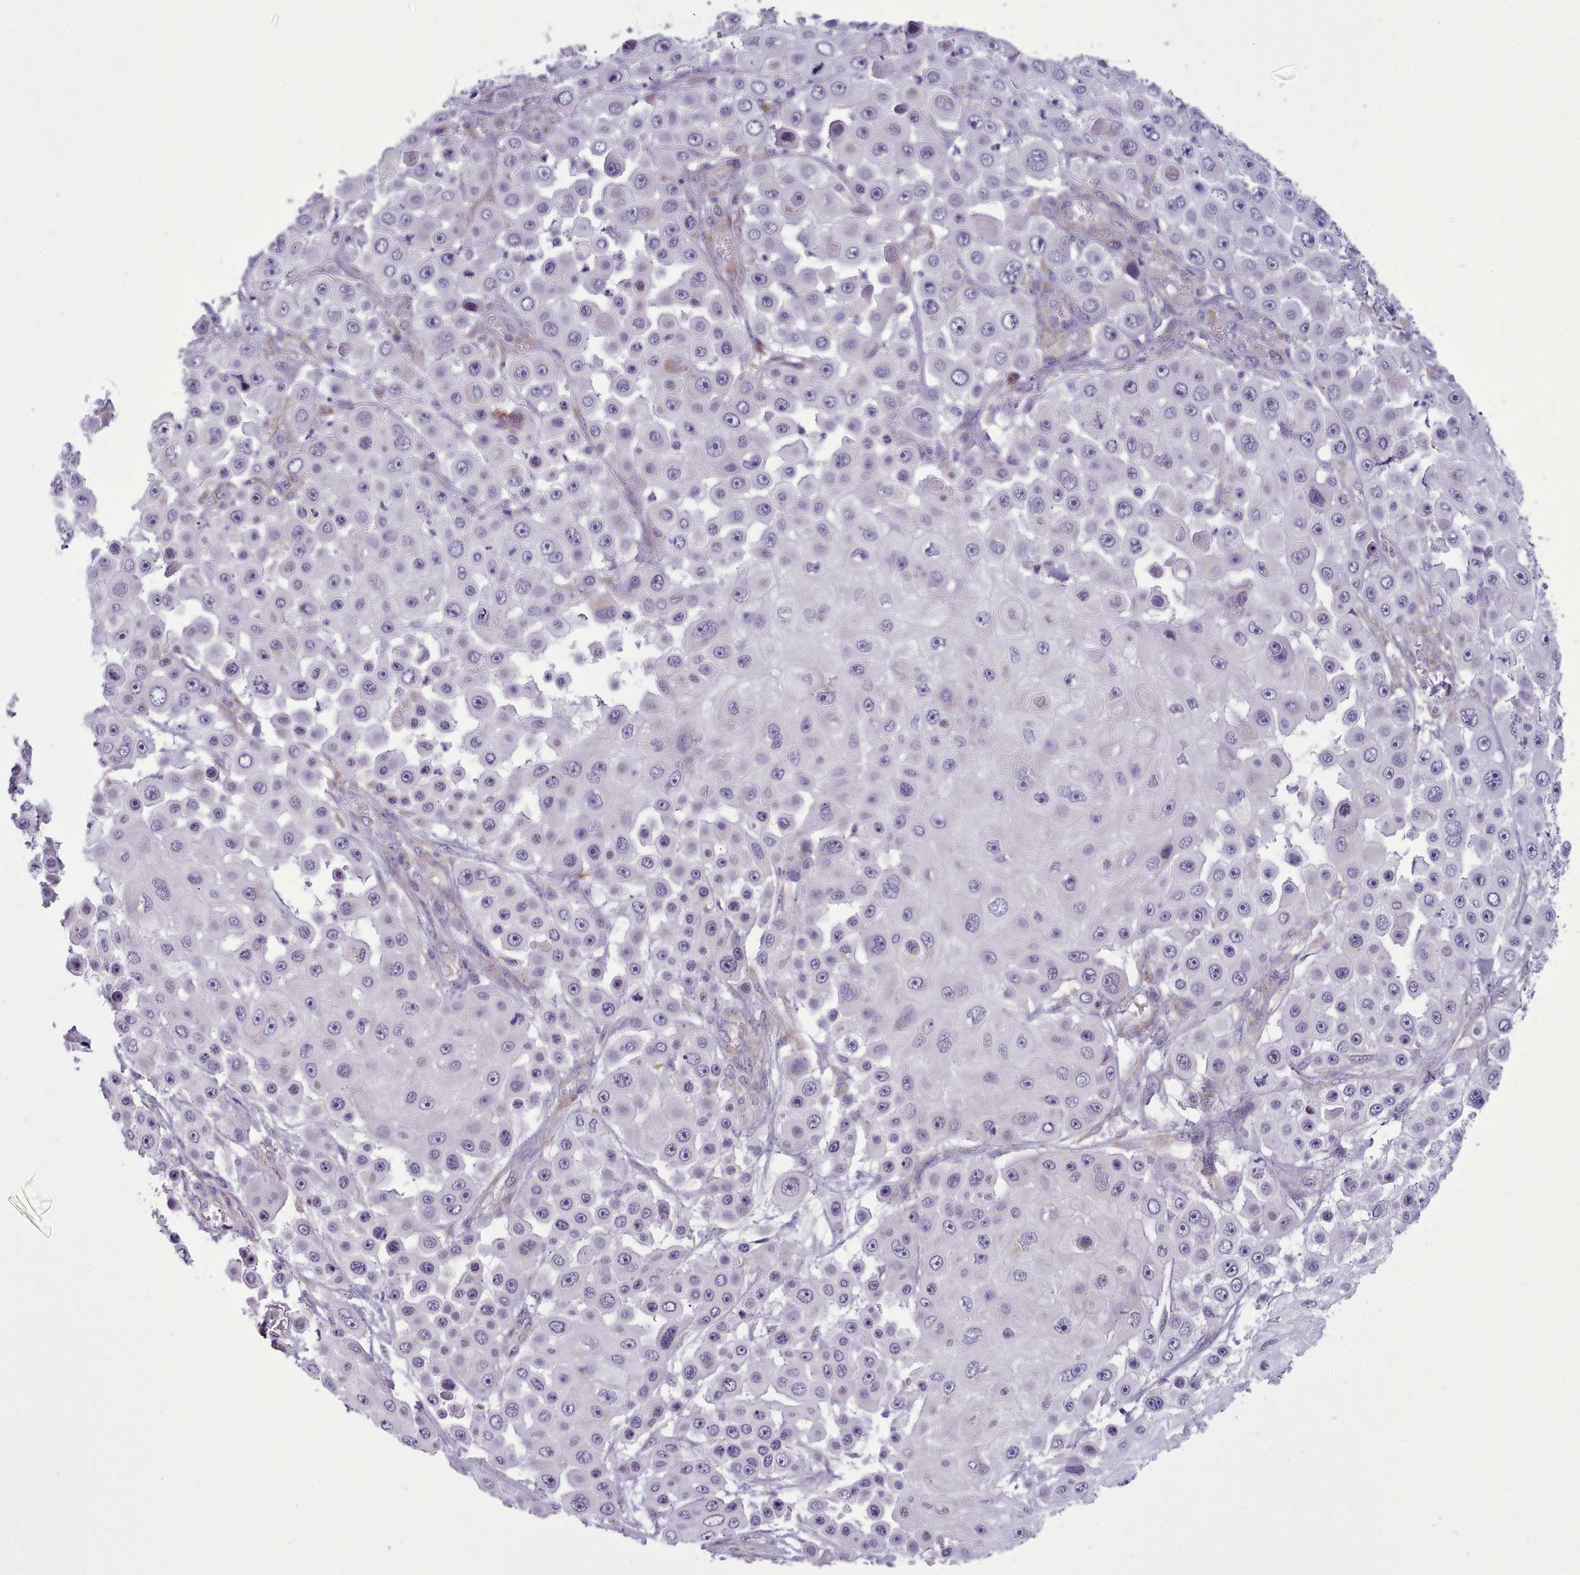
{"staining": {"intensity": "negative", "quantity": "none", "location": "none"}, "tissue": "skin cancer", "cell_type": "Tumor cells", "image_type": "cancer", "snomed": [{"axis": "morphology", "description": "Squamous cell carcinoma, NOS"}, {"axis": "topography", "description": "Skin"}], "caption": "Immunohistochemistry photomicrograph of skin squamous cell carcinoma stained for a protein (brown), which displays no expression in tumor cells.", "gene": "MYRFL", "patient": {"sex": "male", "age": 67}}